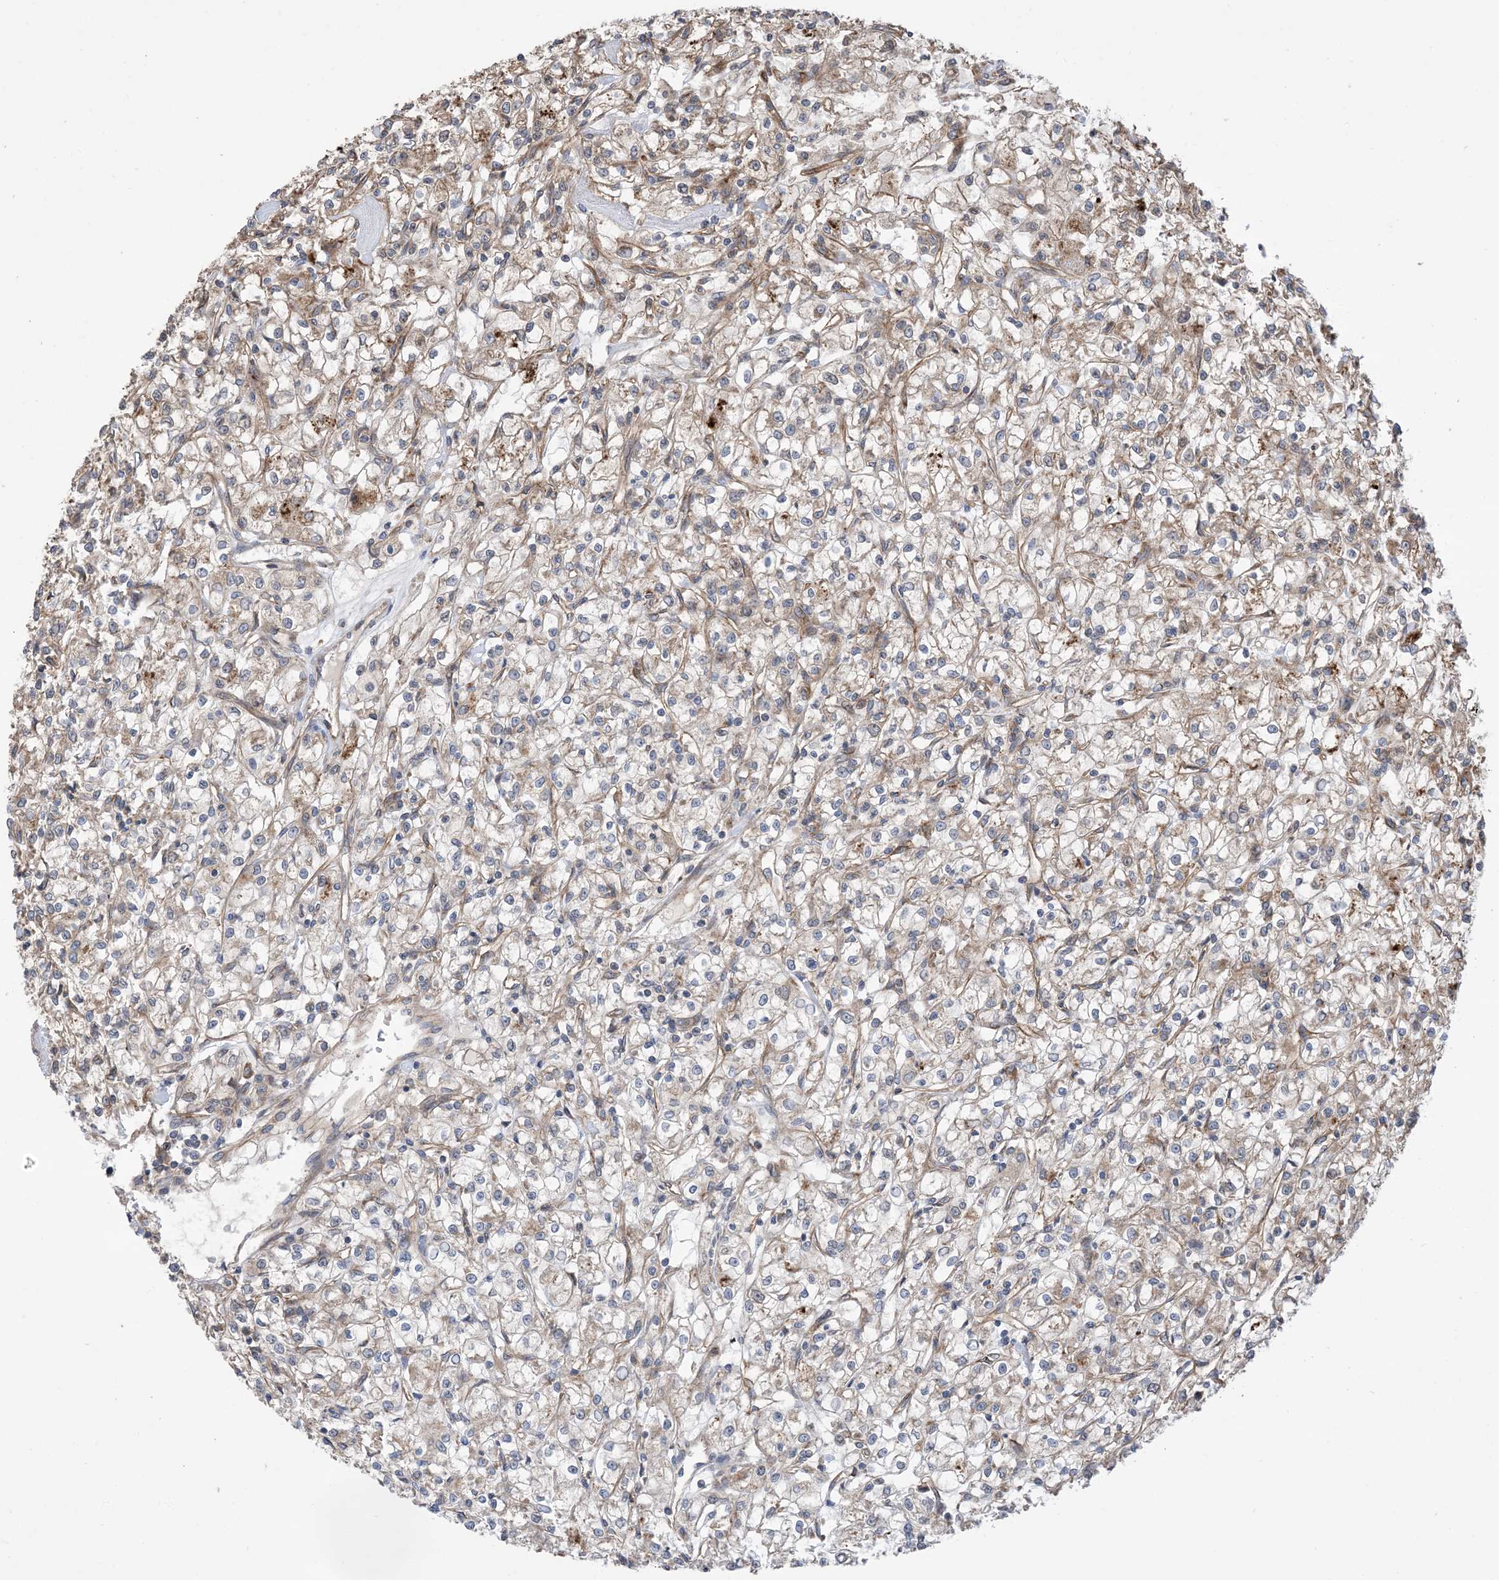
{"staining": {"intensity": "moderate", "quantity": ">75%", "location": "cytoplasmic/membranous"}, "tissue": "renal cancer", "cell_type": "Tumor cells", "image_type": "cancer", "snomed": [{"axis": "morphology", "description": "Adenocarcinoma, NOS"}, {"axis": "topography", "description": "Kidney"}], "caption": "DAB immunohistochemical staining of renal cancer (adenocarcinoma) reveals moderate cytoplasmic/membranous protein positivity in approximately >75% of tumor cells. (DAB IHC, brown staining for protein, blue staining for nuclei).", "gene": "CLEC16A", "patient": {"sex": "female", "age": 59}}